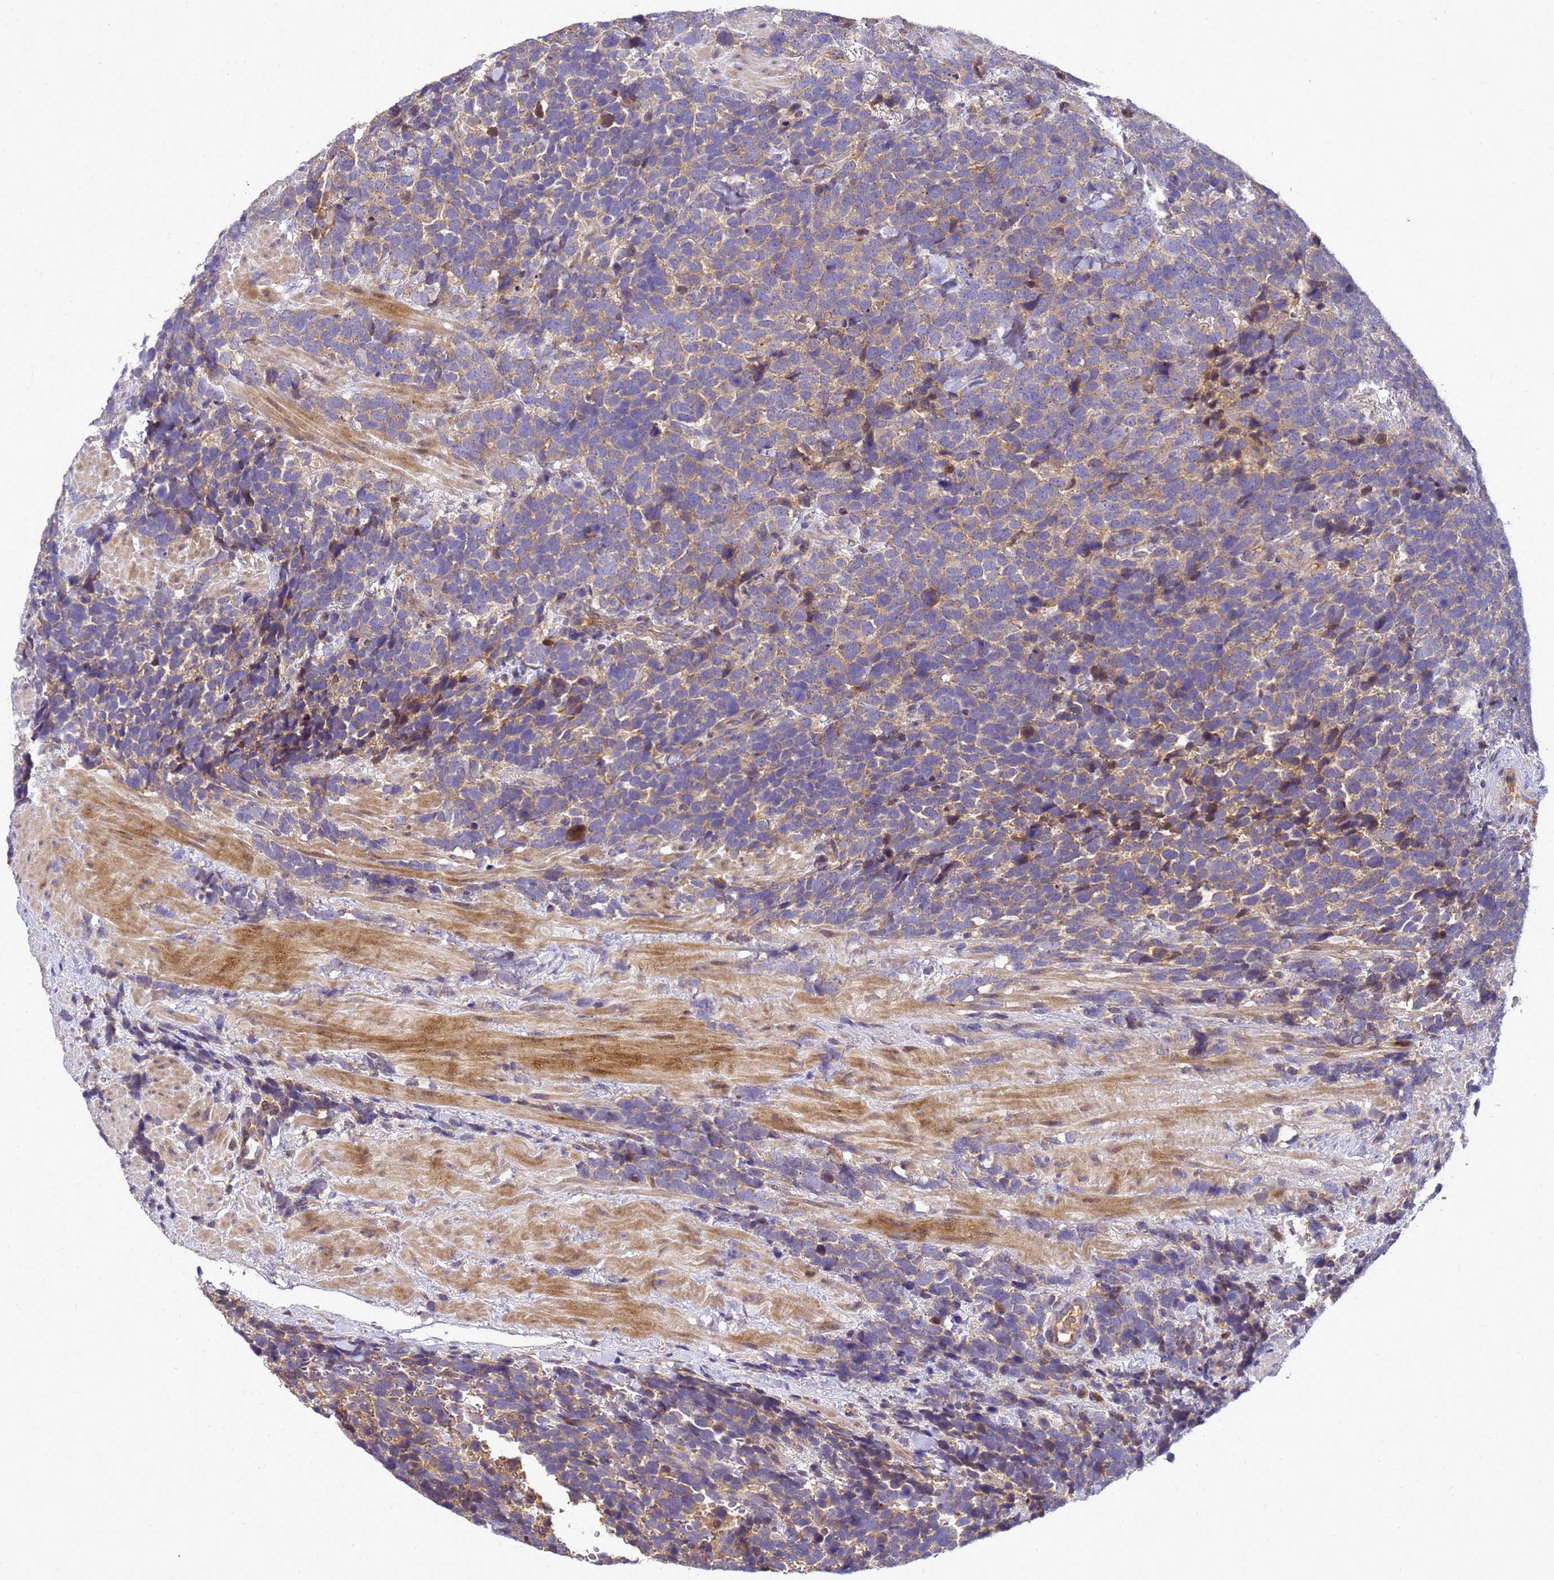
{"staining": {"intensity": "weak", "quantity": "25%-75%", "location": "cytoplasmic/membranous"}, "tissue": "urothelial cancer", "cell_type": "Tumor cells", "image_type": "cancer", "snomed": [{"axis": "morphology", "description": "Urothelial carcinoma, High grade"}, {"axis": "topography", "description": "Urinary bladder"}], "caption": "This is a micrograph of IHC staining of urothelial carcinoma (high-grade), which shows weak positivity in the cytoplasmic/membranous of tumor cells.", "gene": "TMEM74B", "patient": {"sex": "female", "age": 82}}